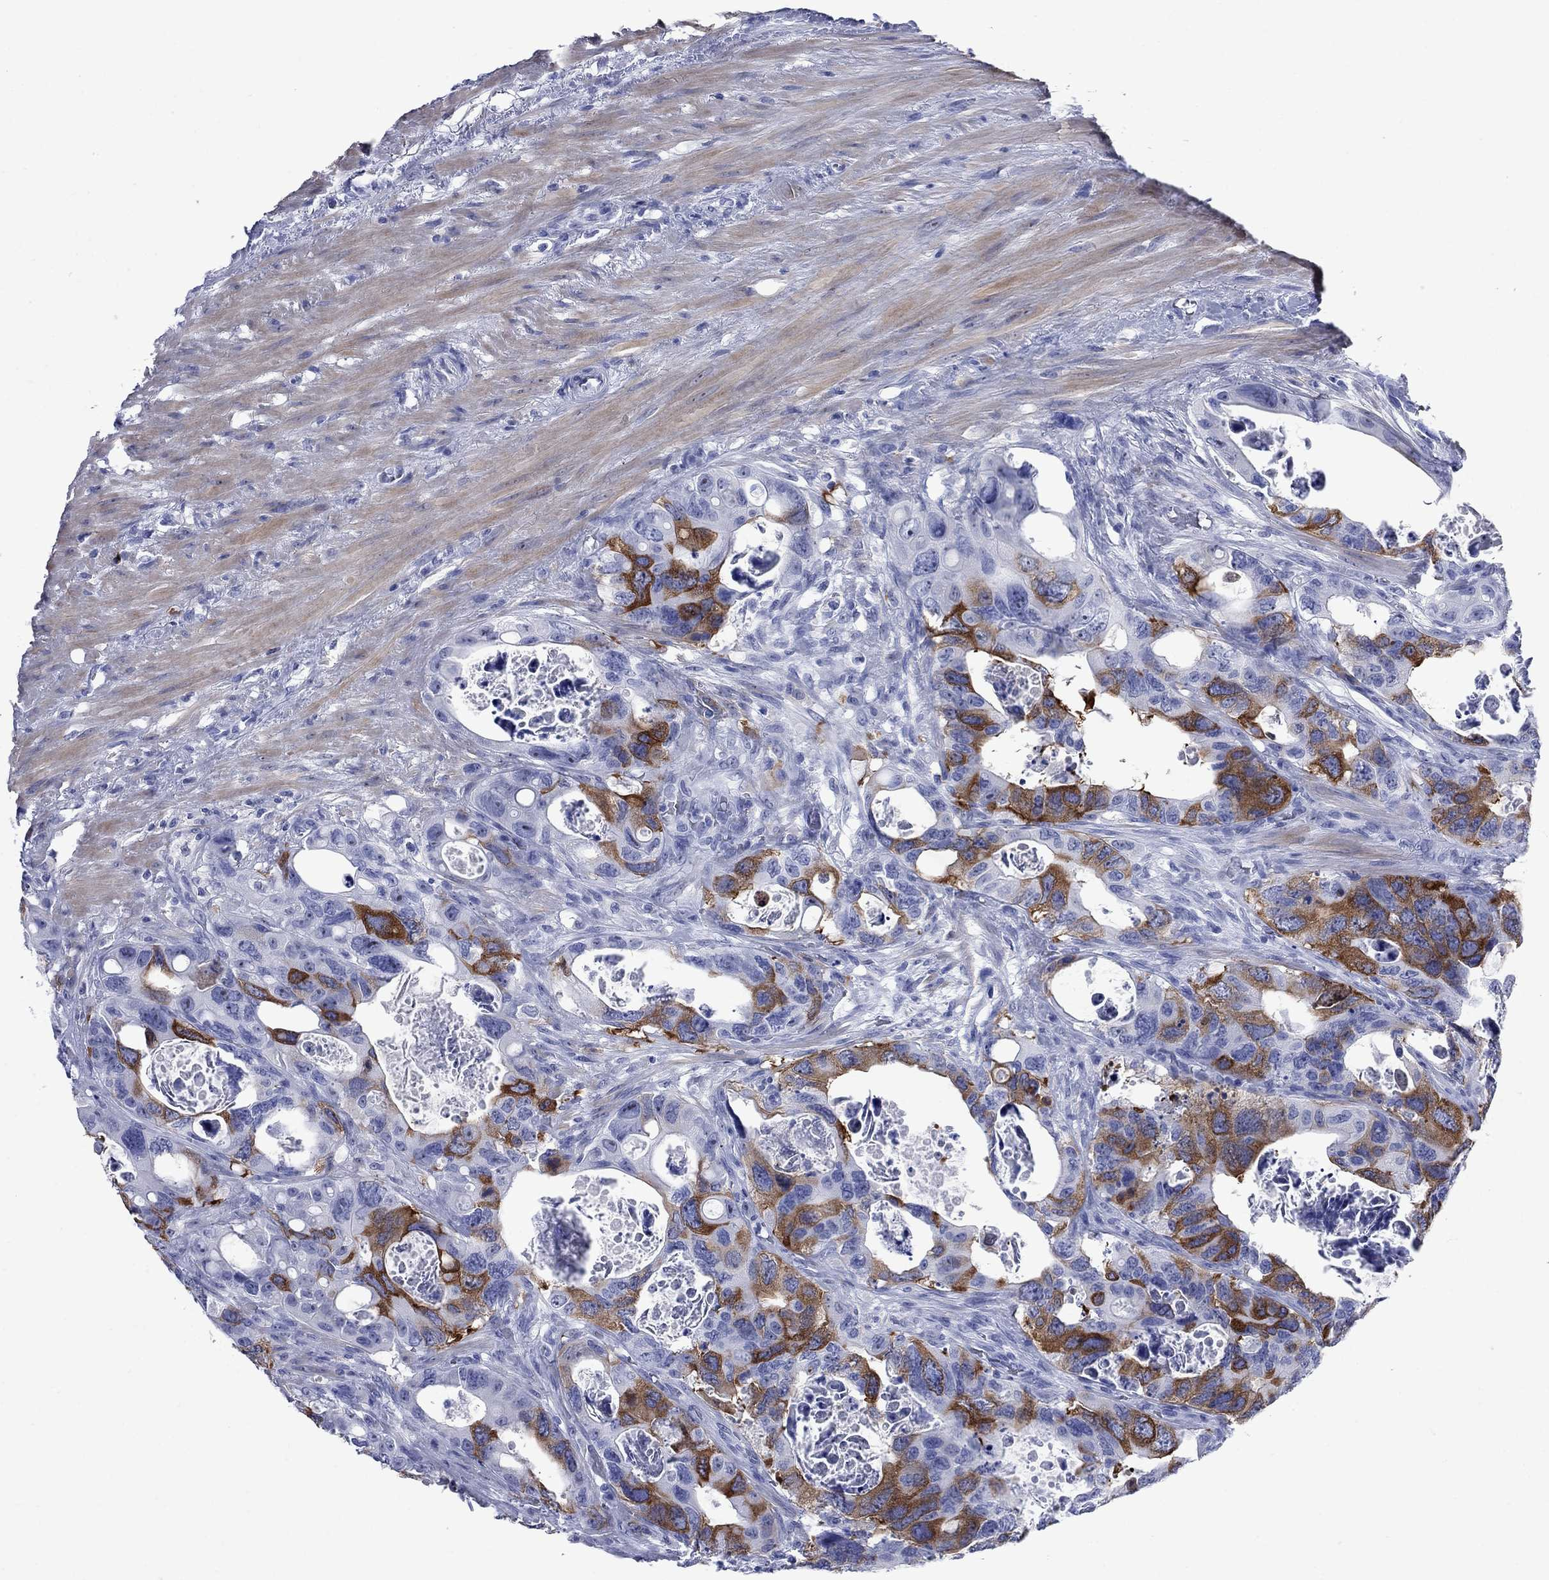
{"staining": {"intensity": "strong", "quantity": "<25%", "location": "cytoplasmic/membranous"}, "tissue": "colorectal cancer", "cell_type": "Tumor cells", "image_type": "cancer", "snomed": [{"axis": "morphology", "description": "Adenocarcinoma, NOS"}, {"axis": "topography", "description": "Rectum"}], "caption": "A micrograph of colorectal cancer stained for a protein reveals strong cytoplasmic/membranous brown staining in tumor cells.", "gene": "TACC3", "patient": {"sex": "male", "age": 64}}